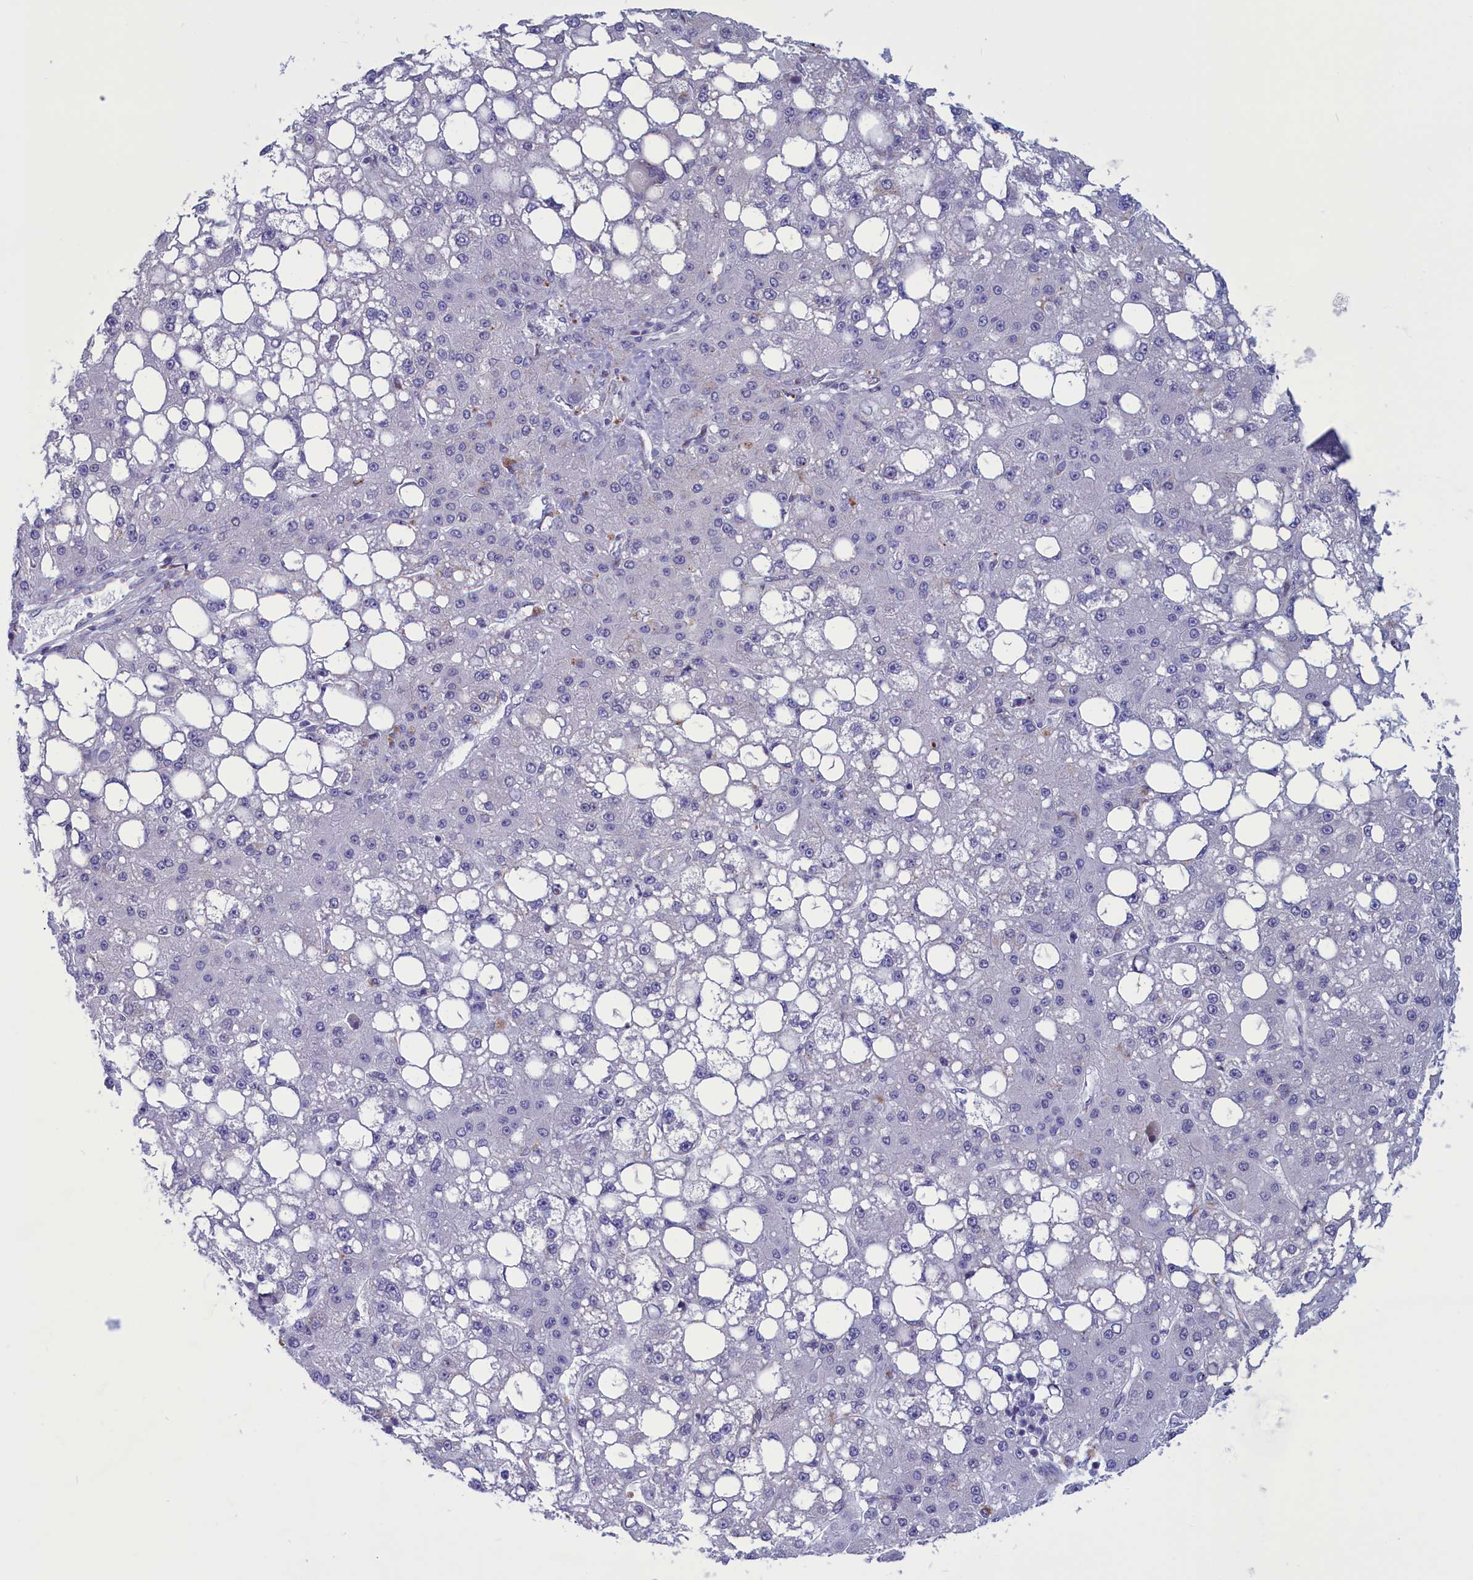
{"staining": {"intensity": "negative", "quantity": "none", "location": "none"}, "tissue": "liver cancer", "cell_type": "Tumor cells", "image_type": "cancer", "snomed": [{"axis": "morphology", "description": "Carcinoma, Hepatocellular, NOS"}, {"axis": "topography", "description": "Liver"}], "caption": "IHC histopathology image of human liver cancer stained for a protein (brown), which reveals no staining in tumor cells.", "gene": "PARS2", "patient": {"sex": "male", "age": 67}}